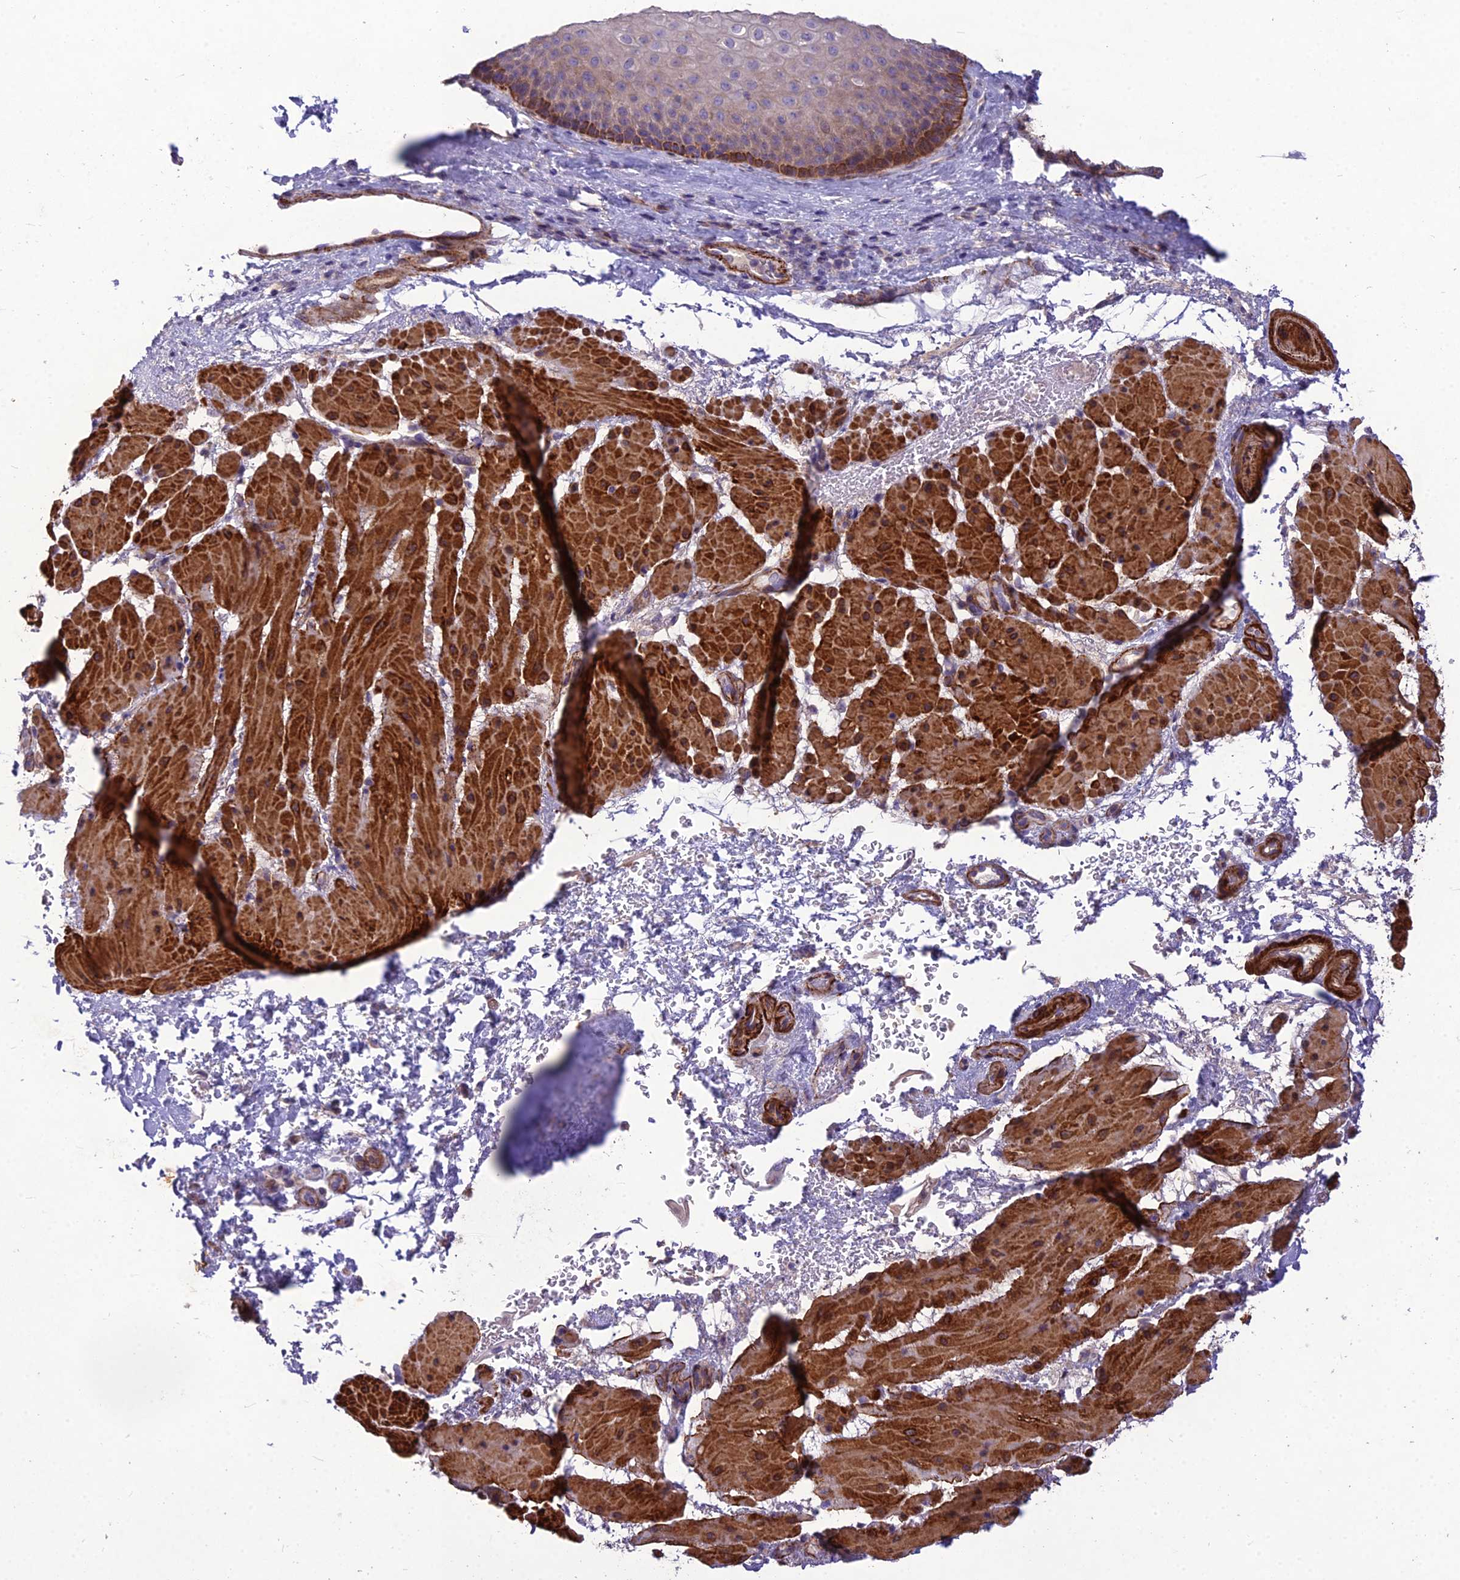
{"staining": {"intensity": "strong", "quantity": "<25%", "location": "cytoplasmic/membranous"}, "tissue": "esophagus", "cell_type": "Squamous epithelial cells", "image_type": "normal", "snomed": [{"axis": "morphology", "description": "Normal tissue, NOS"}, {"axis": "topography", "description": "Esophagus"}], "caption": "A micrograph of human esophagus stained for a protein demonstrates strong cytoplasmic/membranous brown staining in squamous epithelial cells.", "gene": "CLUH", "patient": {"sex": "female", "age": 66}}